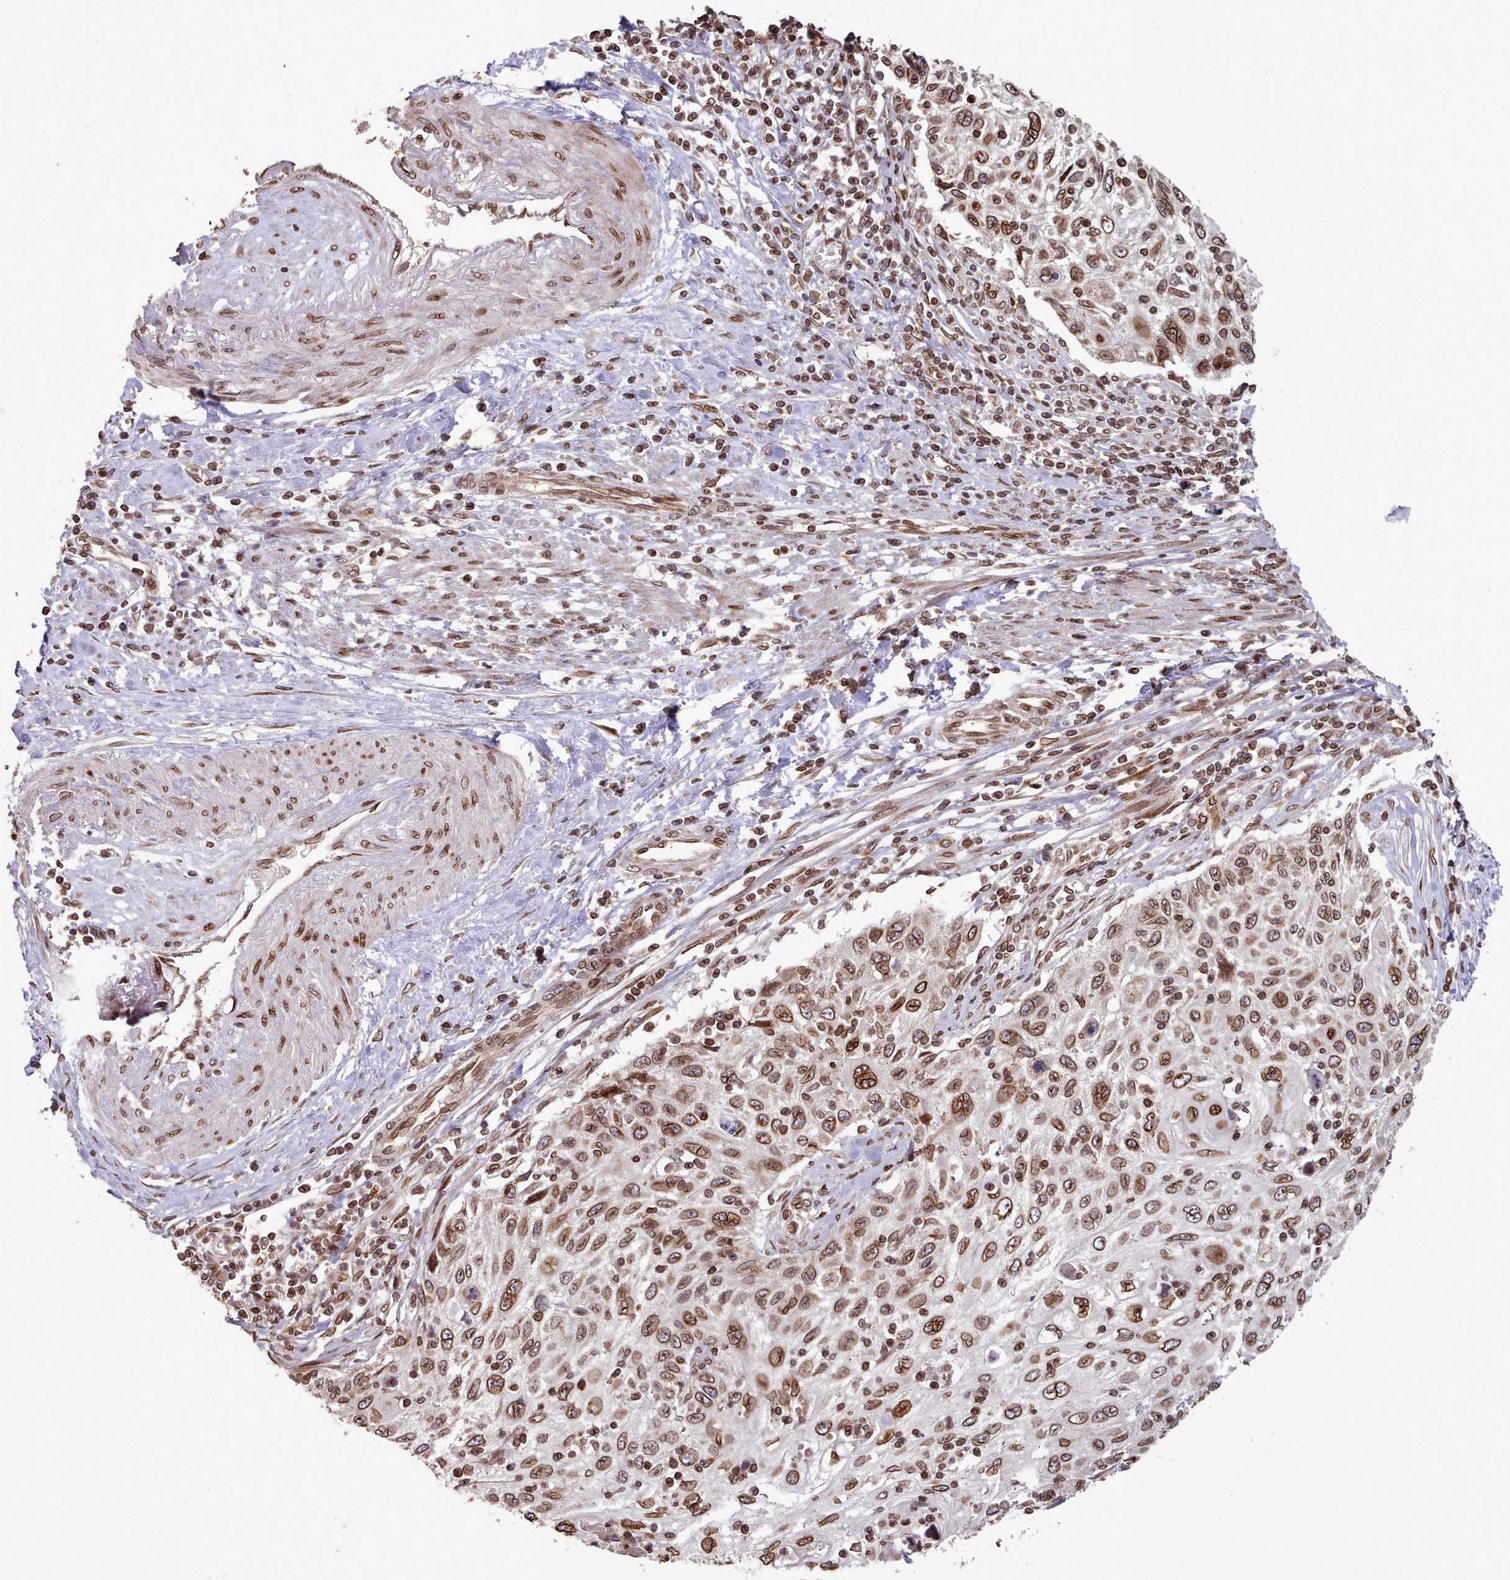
{"staining": {"intensity": "strong", "quantity": ">75%", "location": "cytoplasmic/membranous,nuclear"}, "tissue": "cervical cancer", "cell_type": "Tumor cells", "image_type": "cancer", "snomed": [{"axis": "morphology", "description": "Squamous cell carcinoma, NOS"}, {"axis": "topography", "description": "Cervix"}], "caption": "Immunohistochemistry of cervical cancer (squamous cell carcinoma) displays high levels of strong cytoplasmic/membranous and nuclear positivity in approximately >75% of tumor cells.", "gene": "TOR1AIP1", "patient": {"sex": "female", "age": 70}}